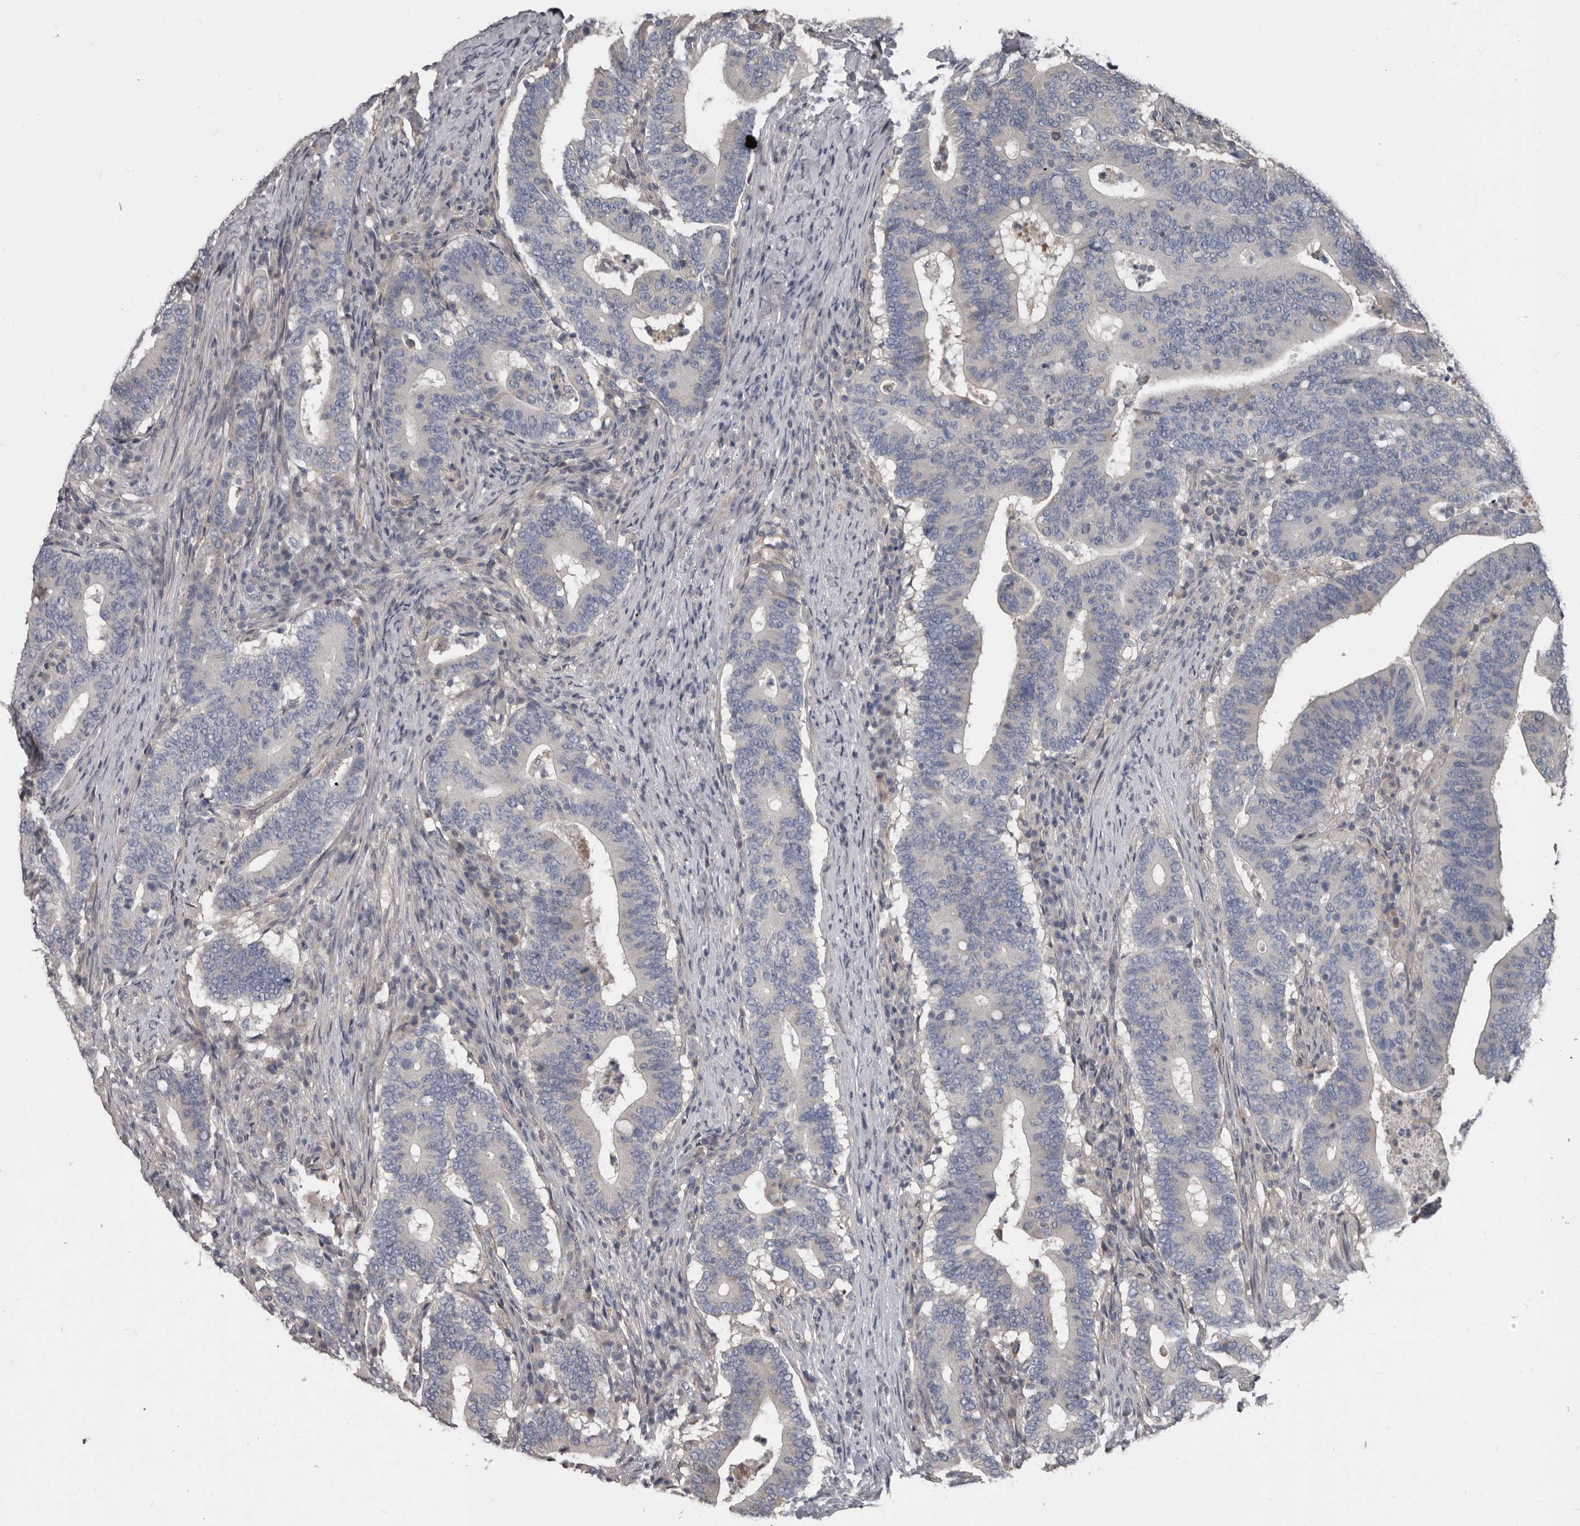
{"staining": {"intensity": "negative", "quantity": "none", "location": "none"}, "tissue": "colorectal cancer", "cell_type": "Tumor cells", "image_type": "cancer", "snomed": [{"axis": "morphology", "description": "Adenocarcinoma, NOS"}, {"axis": "topography", "description": "Colon"}], "caption": "High power microscopy image of an IHC micrograph of adenocarcinoma (colorectal), revealing no significant staining in tumor cells.", "gene": "CA6", "patient": {"sex": "female", "age": 66}}